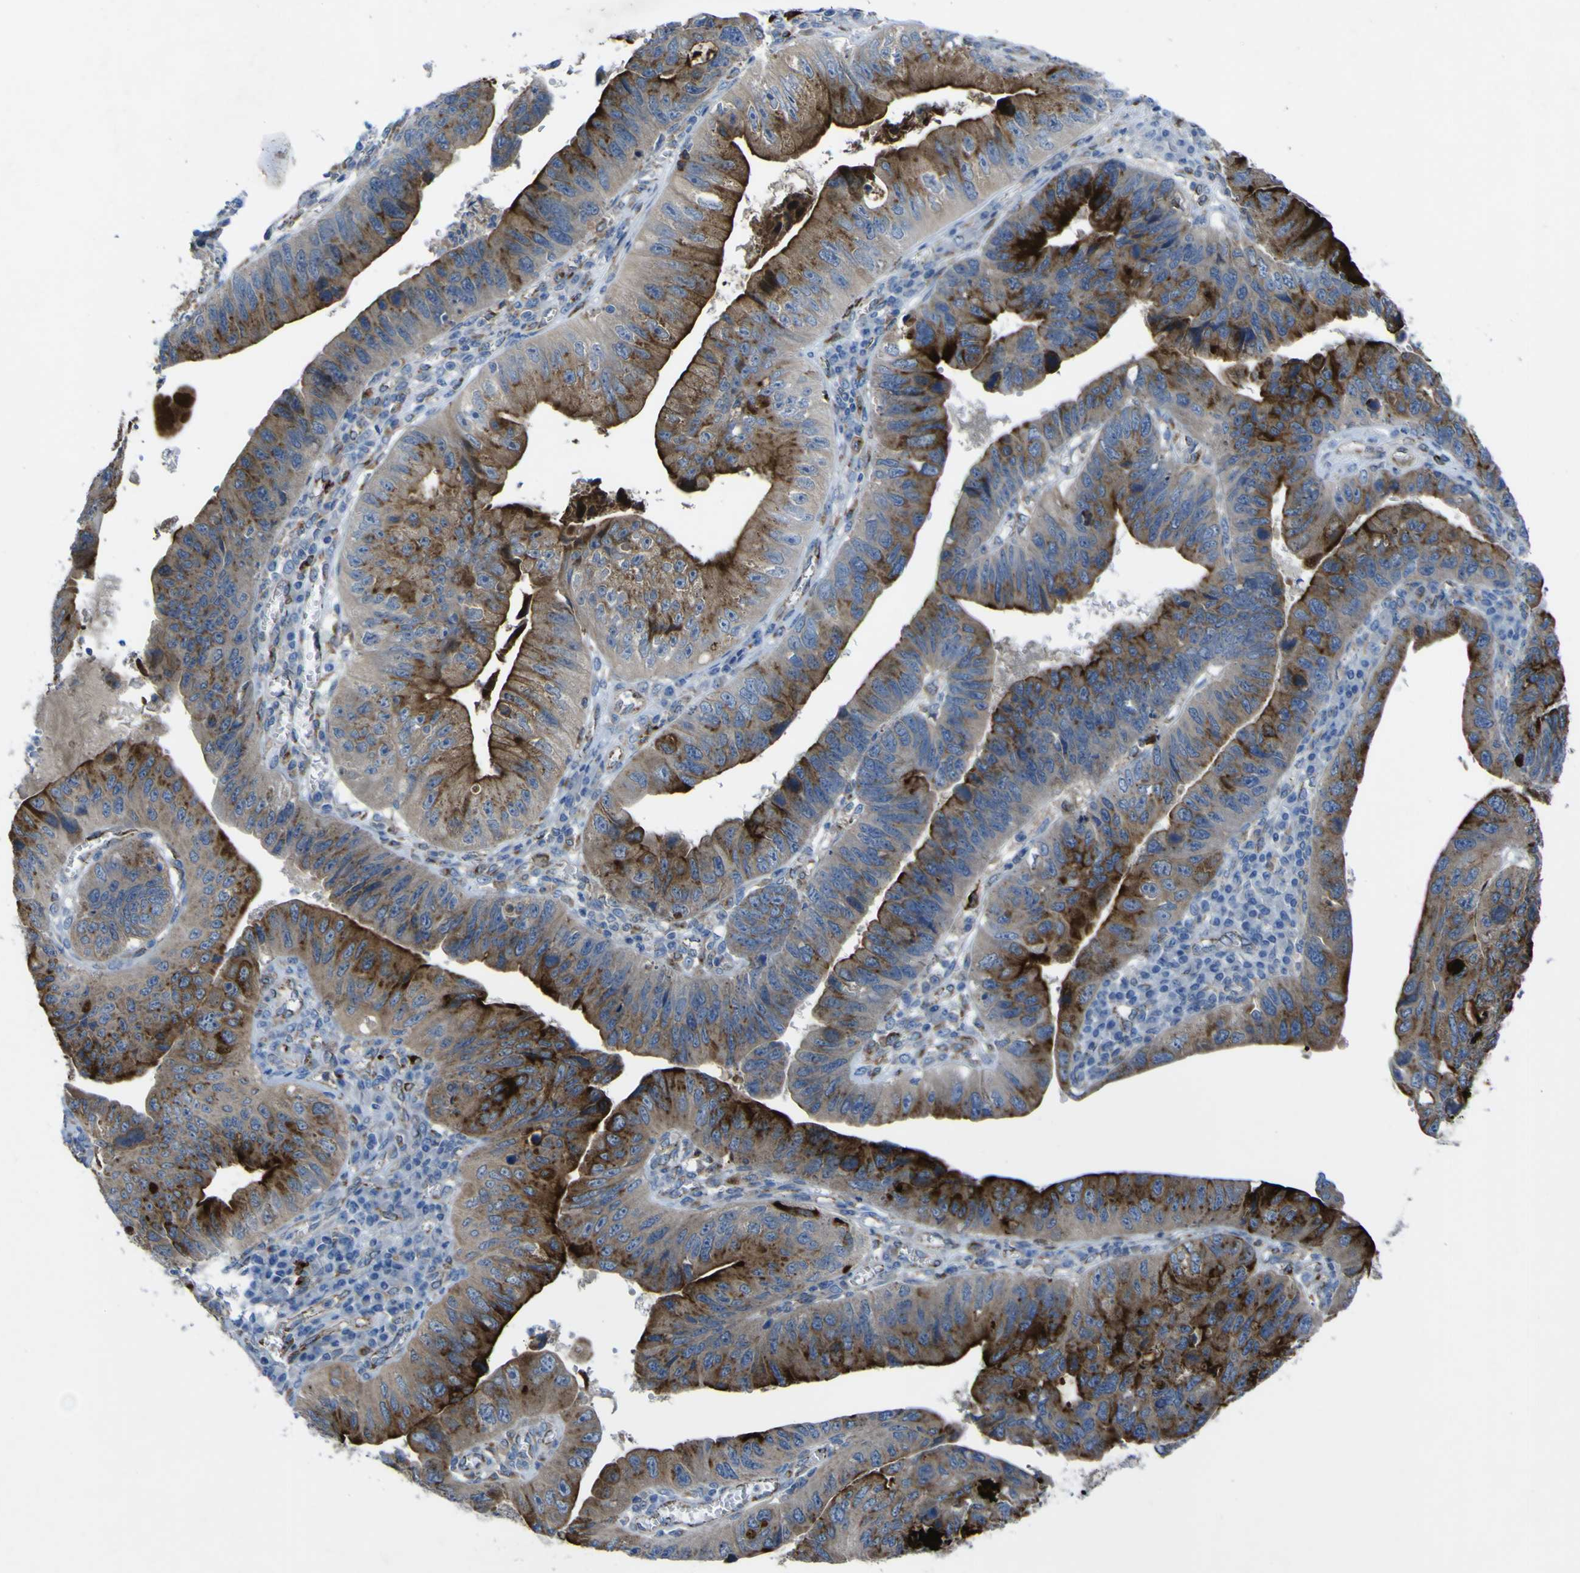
{"staining": {"intensity": "strong", "quantity": ">75%", "location": "cytoplasmic/membranous"}, "tissue": "stomach cancer", "cell_type": "Tumor cells", "image_type": "cancer", "snomed": [{"axis": "morphology", "description": "Adenocarcinoma, NOS"}, {"axis": "topography", "description": "Stomach"}], "caption": "DAB (3,3'-diaminobenzidine) immunohistochemical staining of stomach adenocarcinoma shows strong cytoplasmic/membranous protein staining in approximately >75% of tumor cells.", "gene": "CST3", "patient": {"sex": "male", "age": 59}}